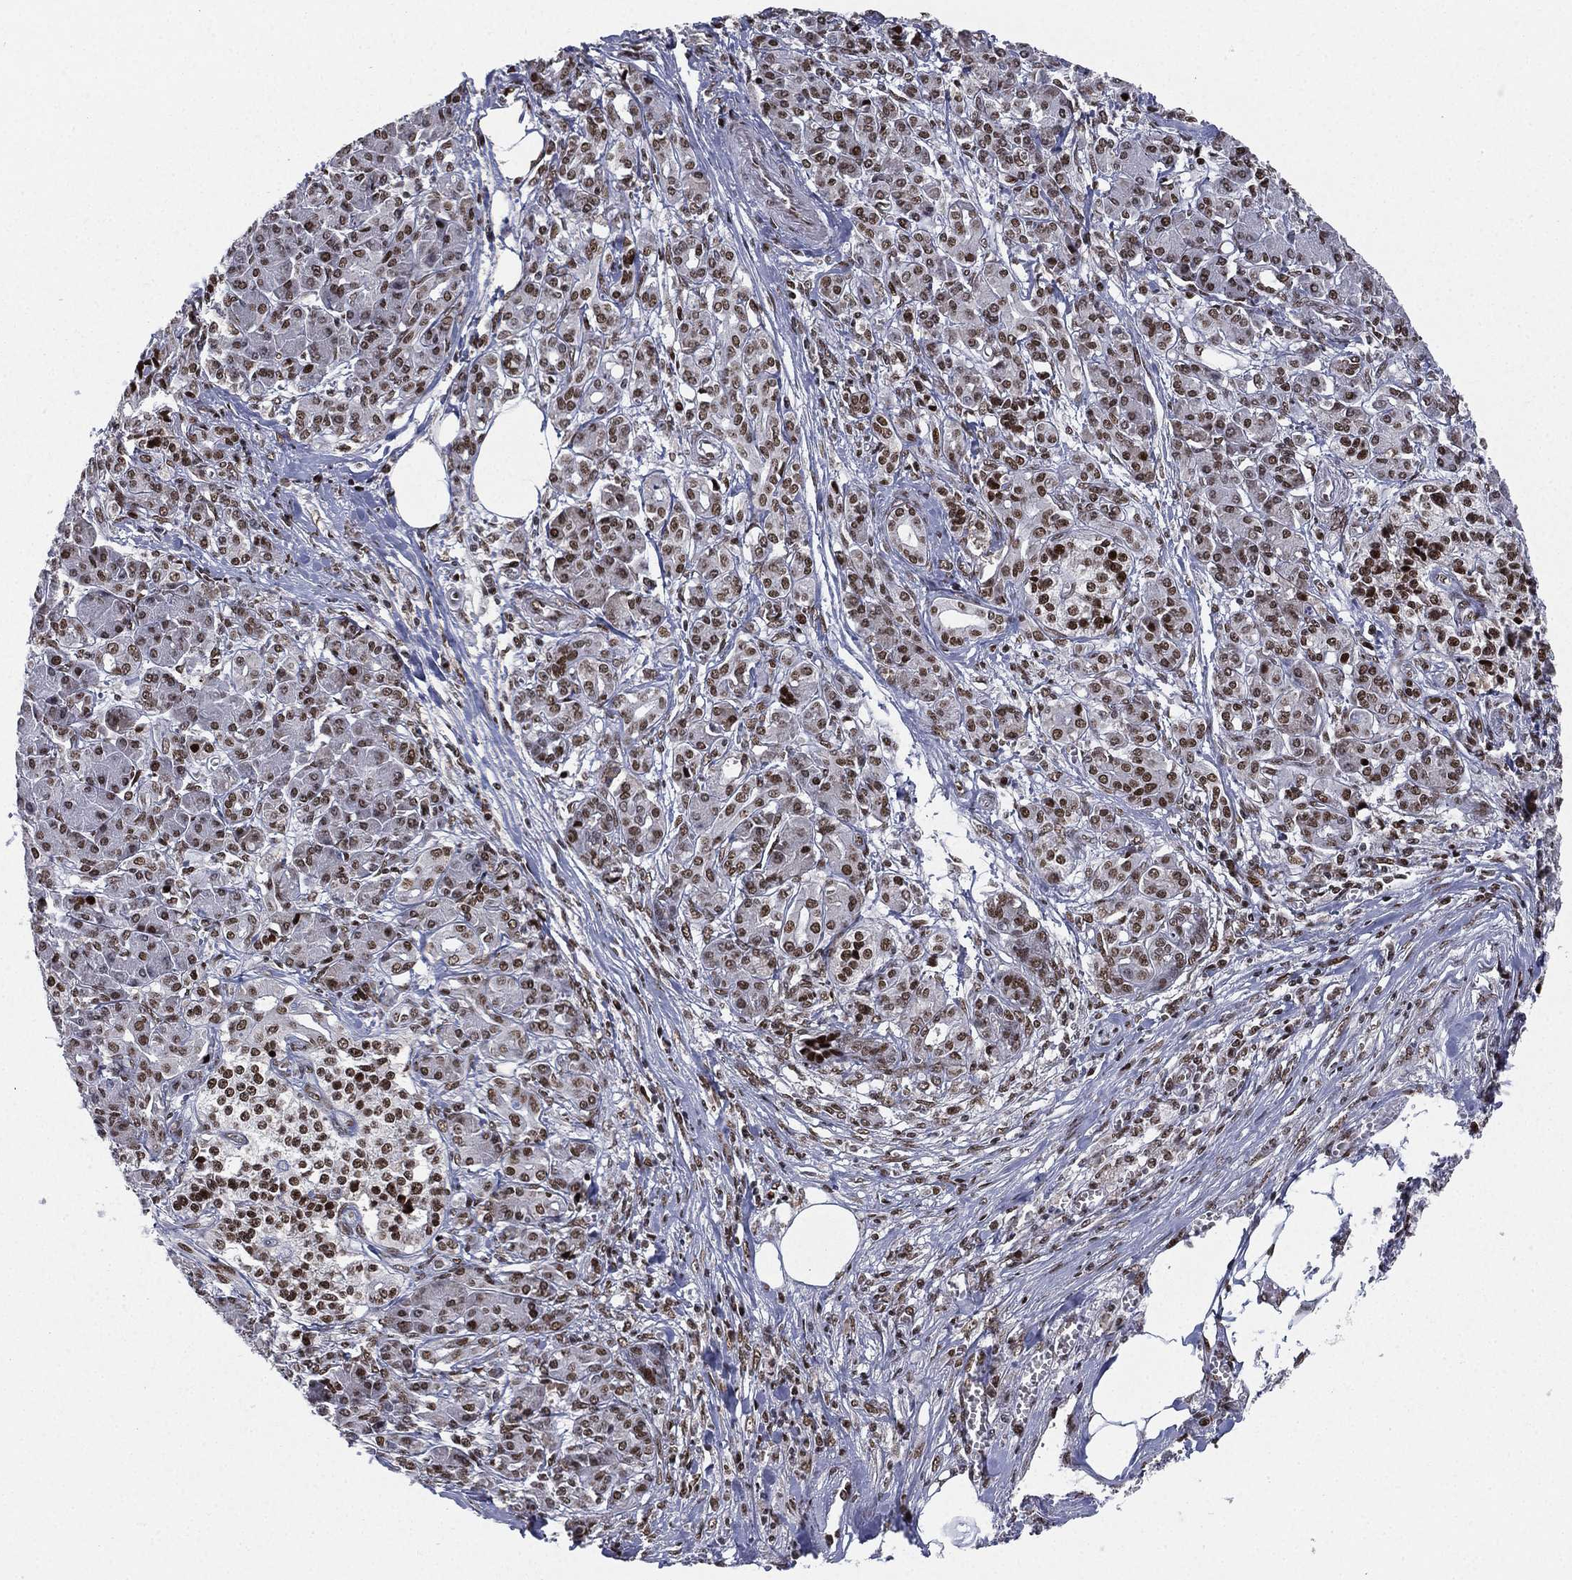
{"staining": {"intensity": "strong", "quantity": "25%-75%", "location": "nuclear"}, "tissue": "pancreatic cancer", "cell_type": "Tumor cells", "image_type": "cancer", "snomed": [{"axis": "morphology", "description": "Adenocarcinoma, NOS"}, {"axis": "topography", "description": "Pancreas"}], "caption": "Approximately 25%-75% of tumor cells in human pancreatic cancer (adenocarcinoma) demonstrate strong nuclear protein expression as visualized by brown immunohistochemical staining.", "gene": "RTF1", "patient": {"sex": "female", "age": 68}}